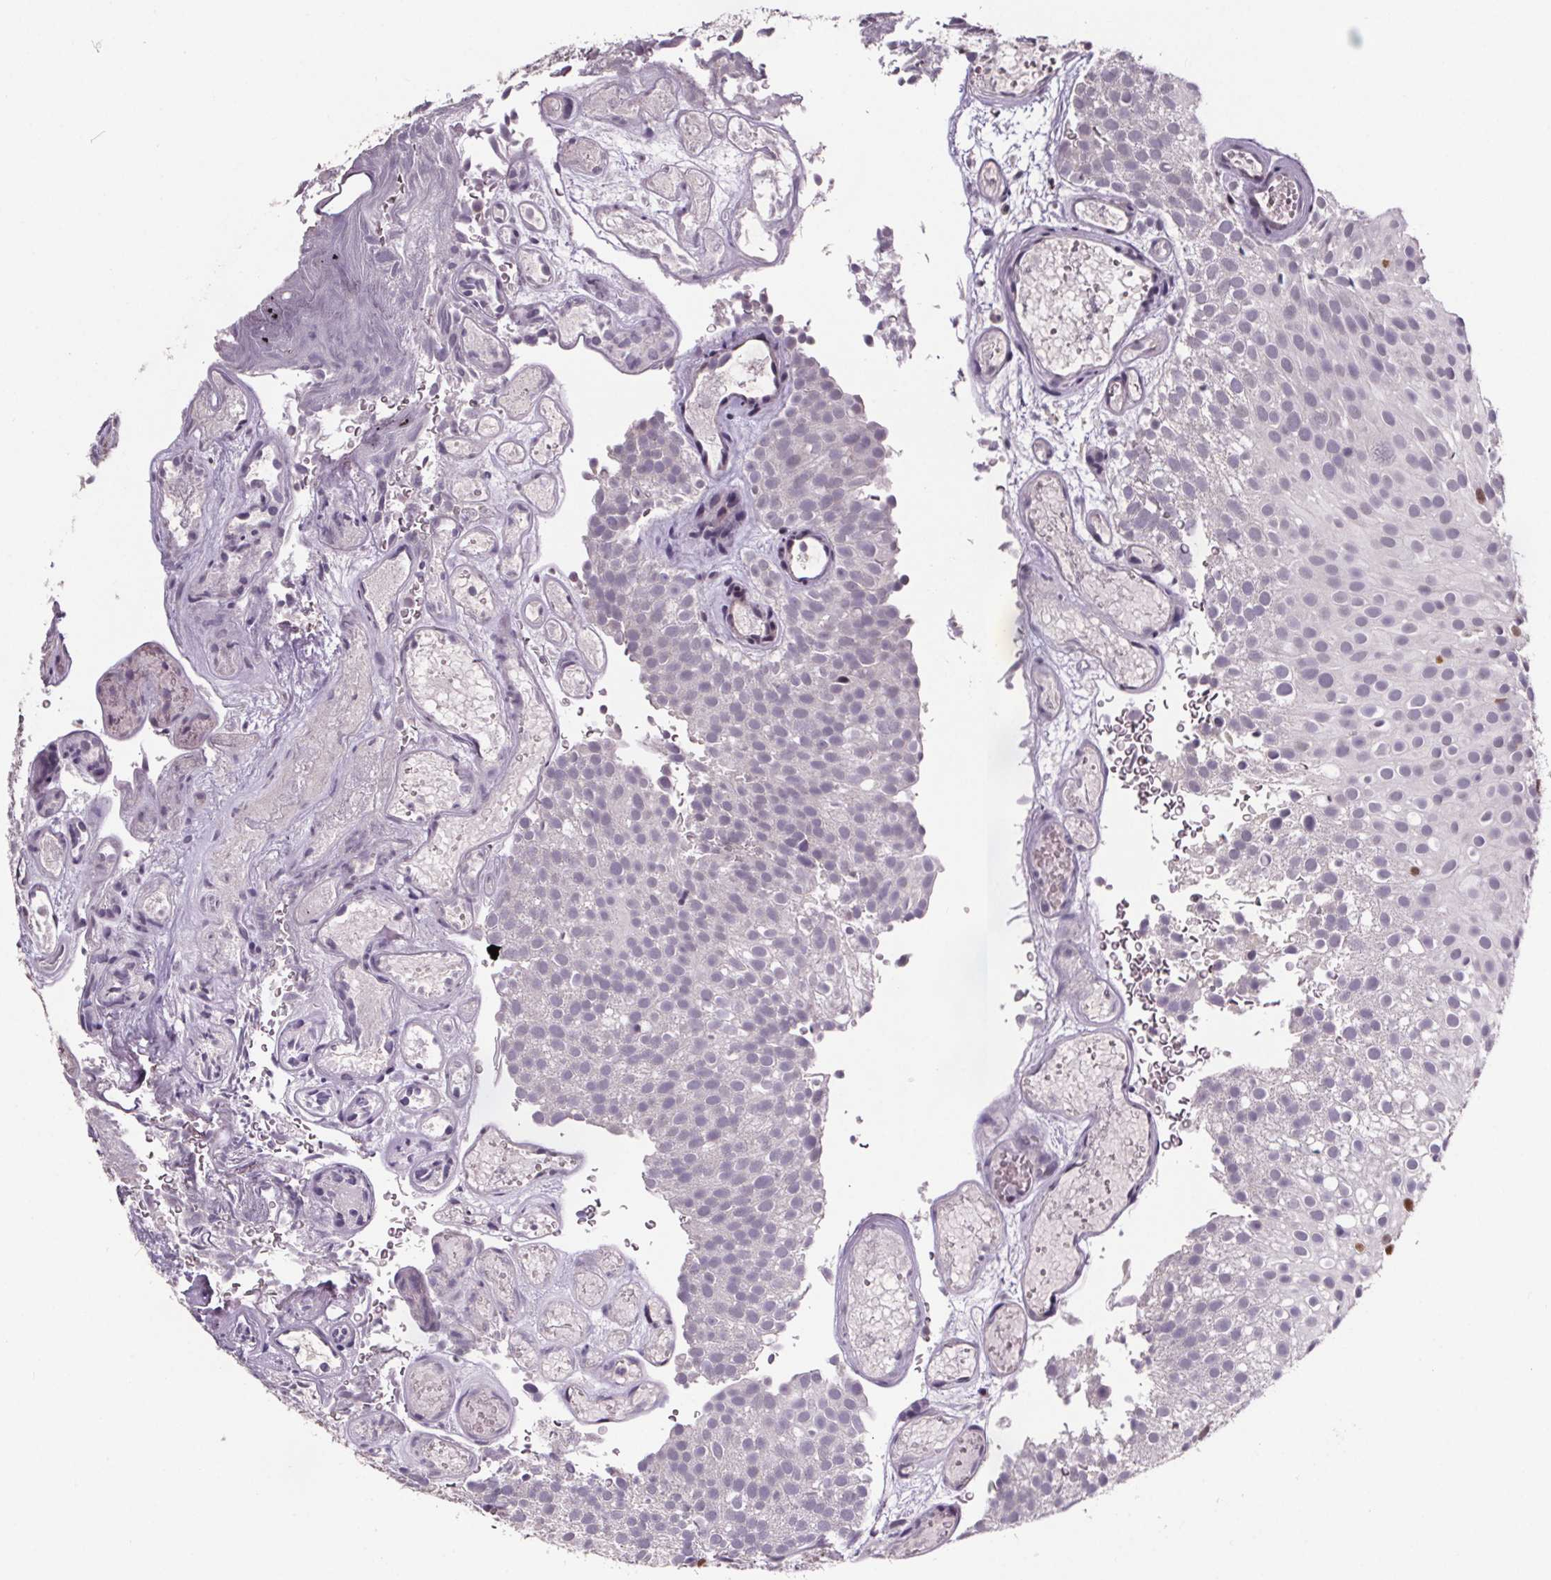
{"staining": {"intensity": "negative", "quantity": "none", "location": "none"}, "tissue": "urothelial cancer", "cell_type": "Tumor cells", "image_type": "cancer", "snomed": [{"axis": "morphology", "description": "Urothelial carcinoma, Low grade"}, {"axis": "topography", "description": "Urinary bladder"}], "caption": "A histopathology image of urothelial cancer stained for a protein displays no brown staining in tumor cells.", "gene": "NKX6-1", "patient": {"sex": "male", "age": 78}}